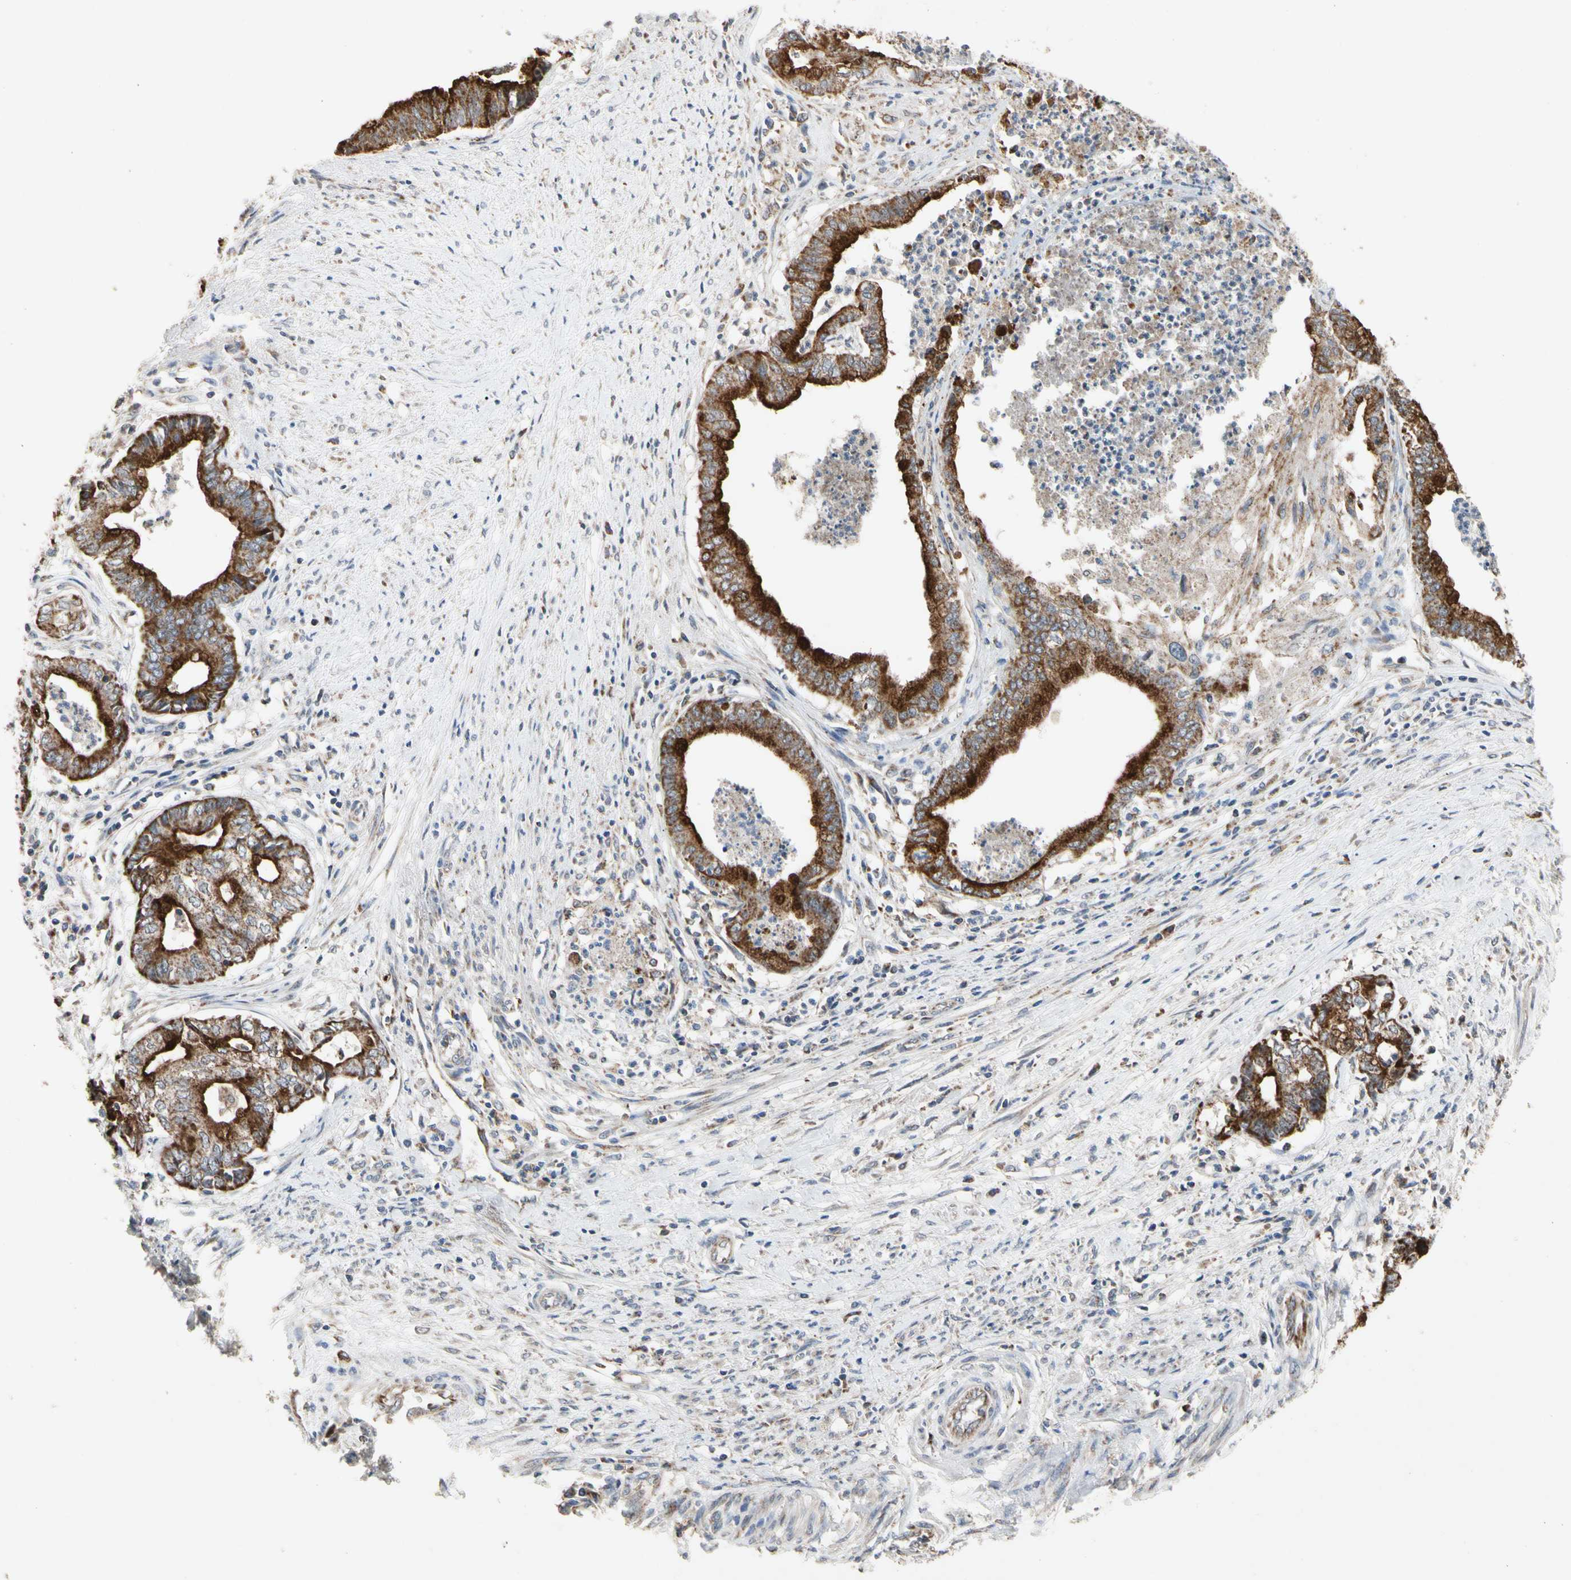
{"staining": {"intensity": "strong", "quantity": ">75%", "location": "cytoplasmic/membranous"}, "tissue": "endometrial cancer", "cell_type": "Tumor cells", "image_type": "cancer", "snomed": [{"axis": "morphology", "description": "Necrosis, NOS"}, {"axis": "morphology", "description": "Adenocarcinoma, NOS"}, {"axis": "topography", "description": "Endometrium"}], "caption": "An image showing strong cytoplasmic/membranous staining in approximately >75% of tumor cells in endometrial cancer (adenocarcinoma), as visualized by brown immunohistochemical staining.", "gene": "GPD2", "patient": {"sex": "female", "age": 79}}